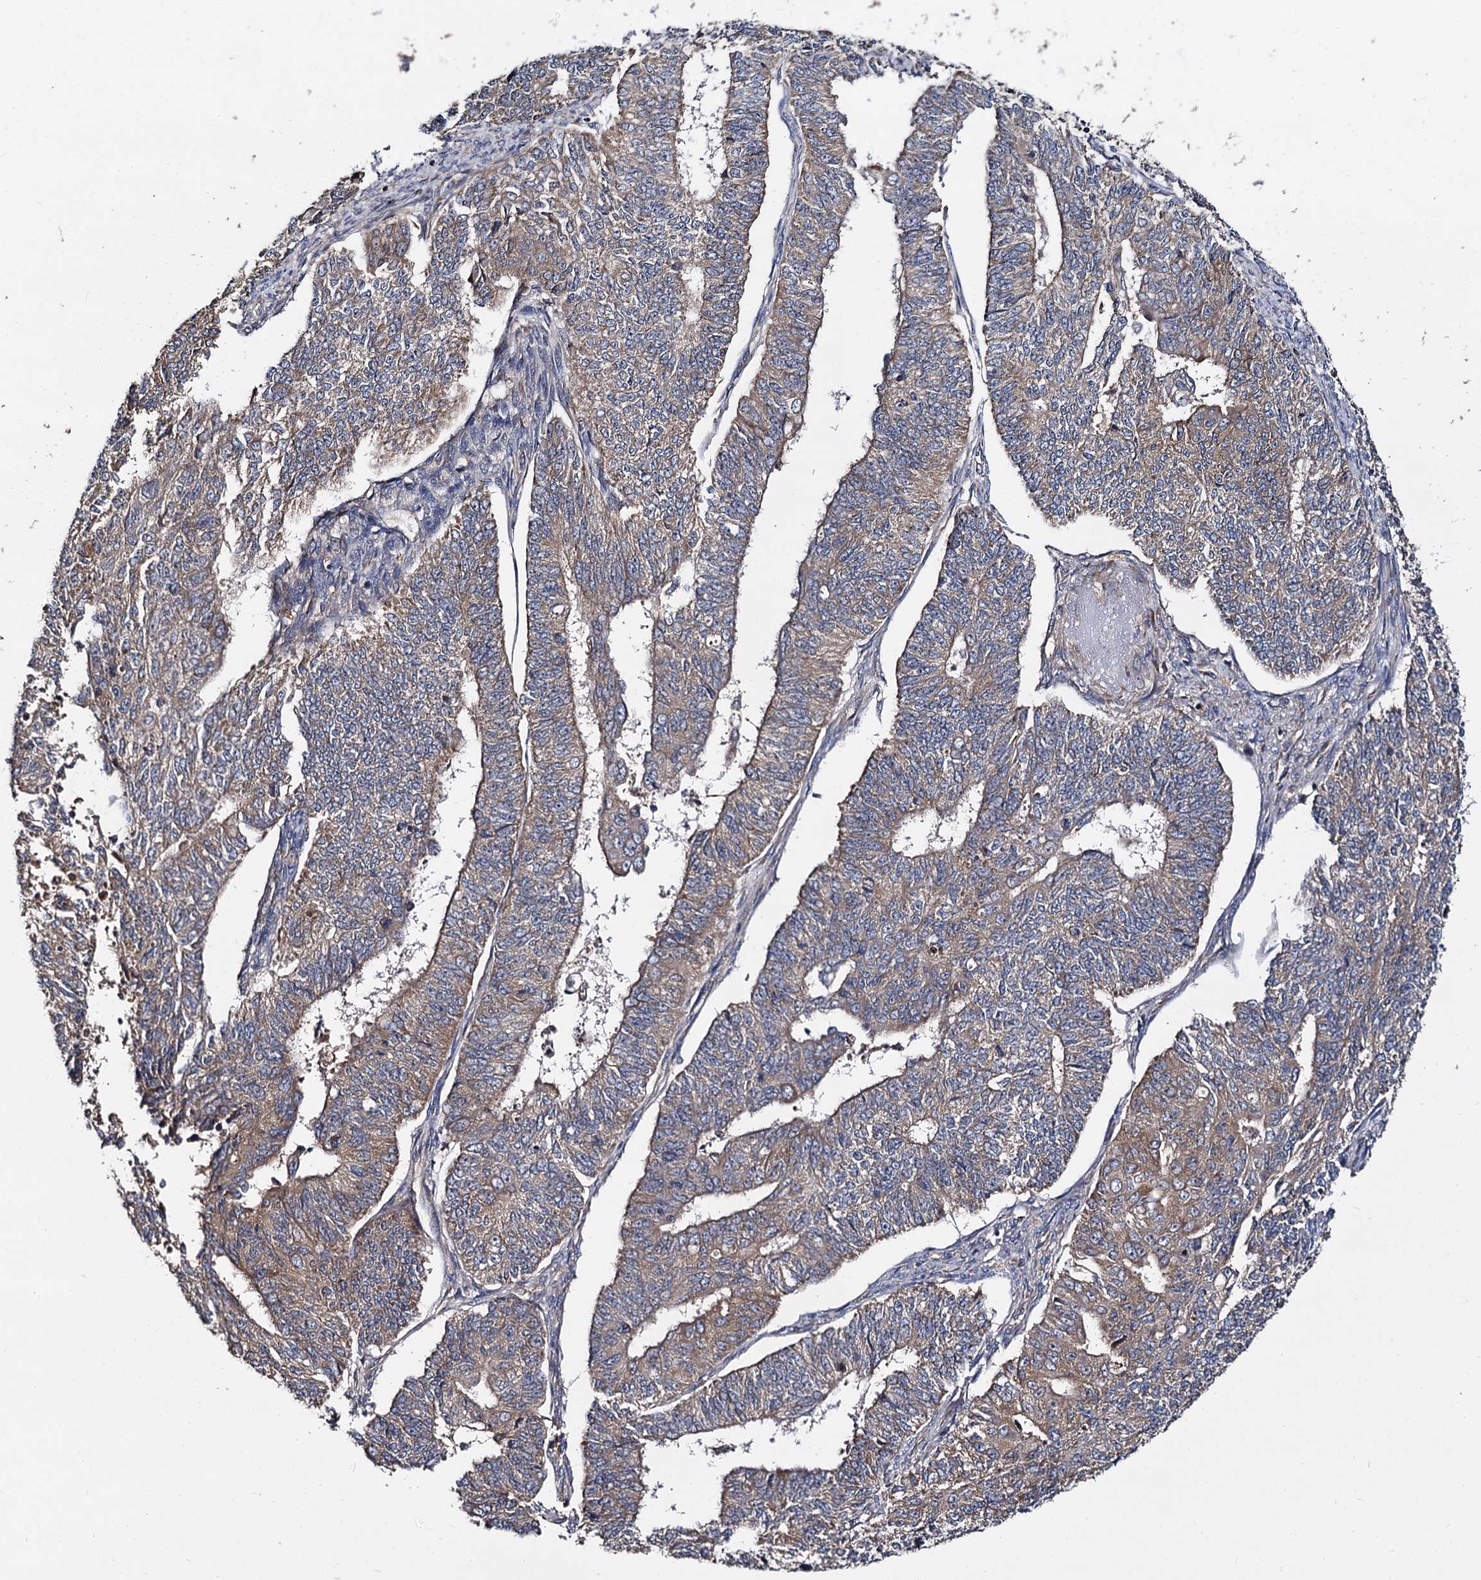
{"staining": {"intensity": "weak", "quantity": ">75%", "location": "cytoplasmic/membranous"}, "tissue": "endometrial cancer", "cell_type": "Tumor cells", "image_type": "cancer", "snomed": [{"axis": "morphology", "description": "Adenocarcinoma, NOS"}, {"axis": "topography", "description": "Endometrium"}], "caption": "Protein staining by immunohistochemistry (IHC) shows weak cytoplasmic/membranous staining in about >75% of tumor cells in adenocarcinoma (endometrial).", "gene": "WWC3", "patient": {"sex": "female", "age": 32}}